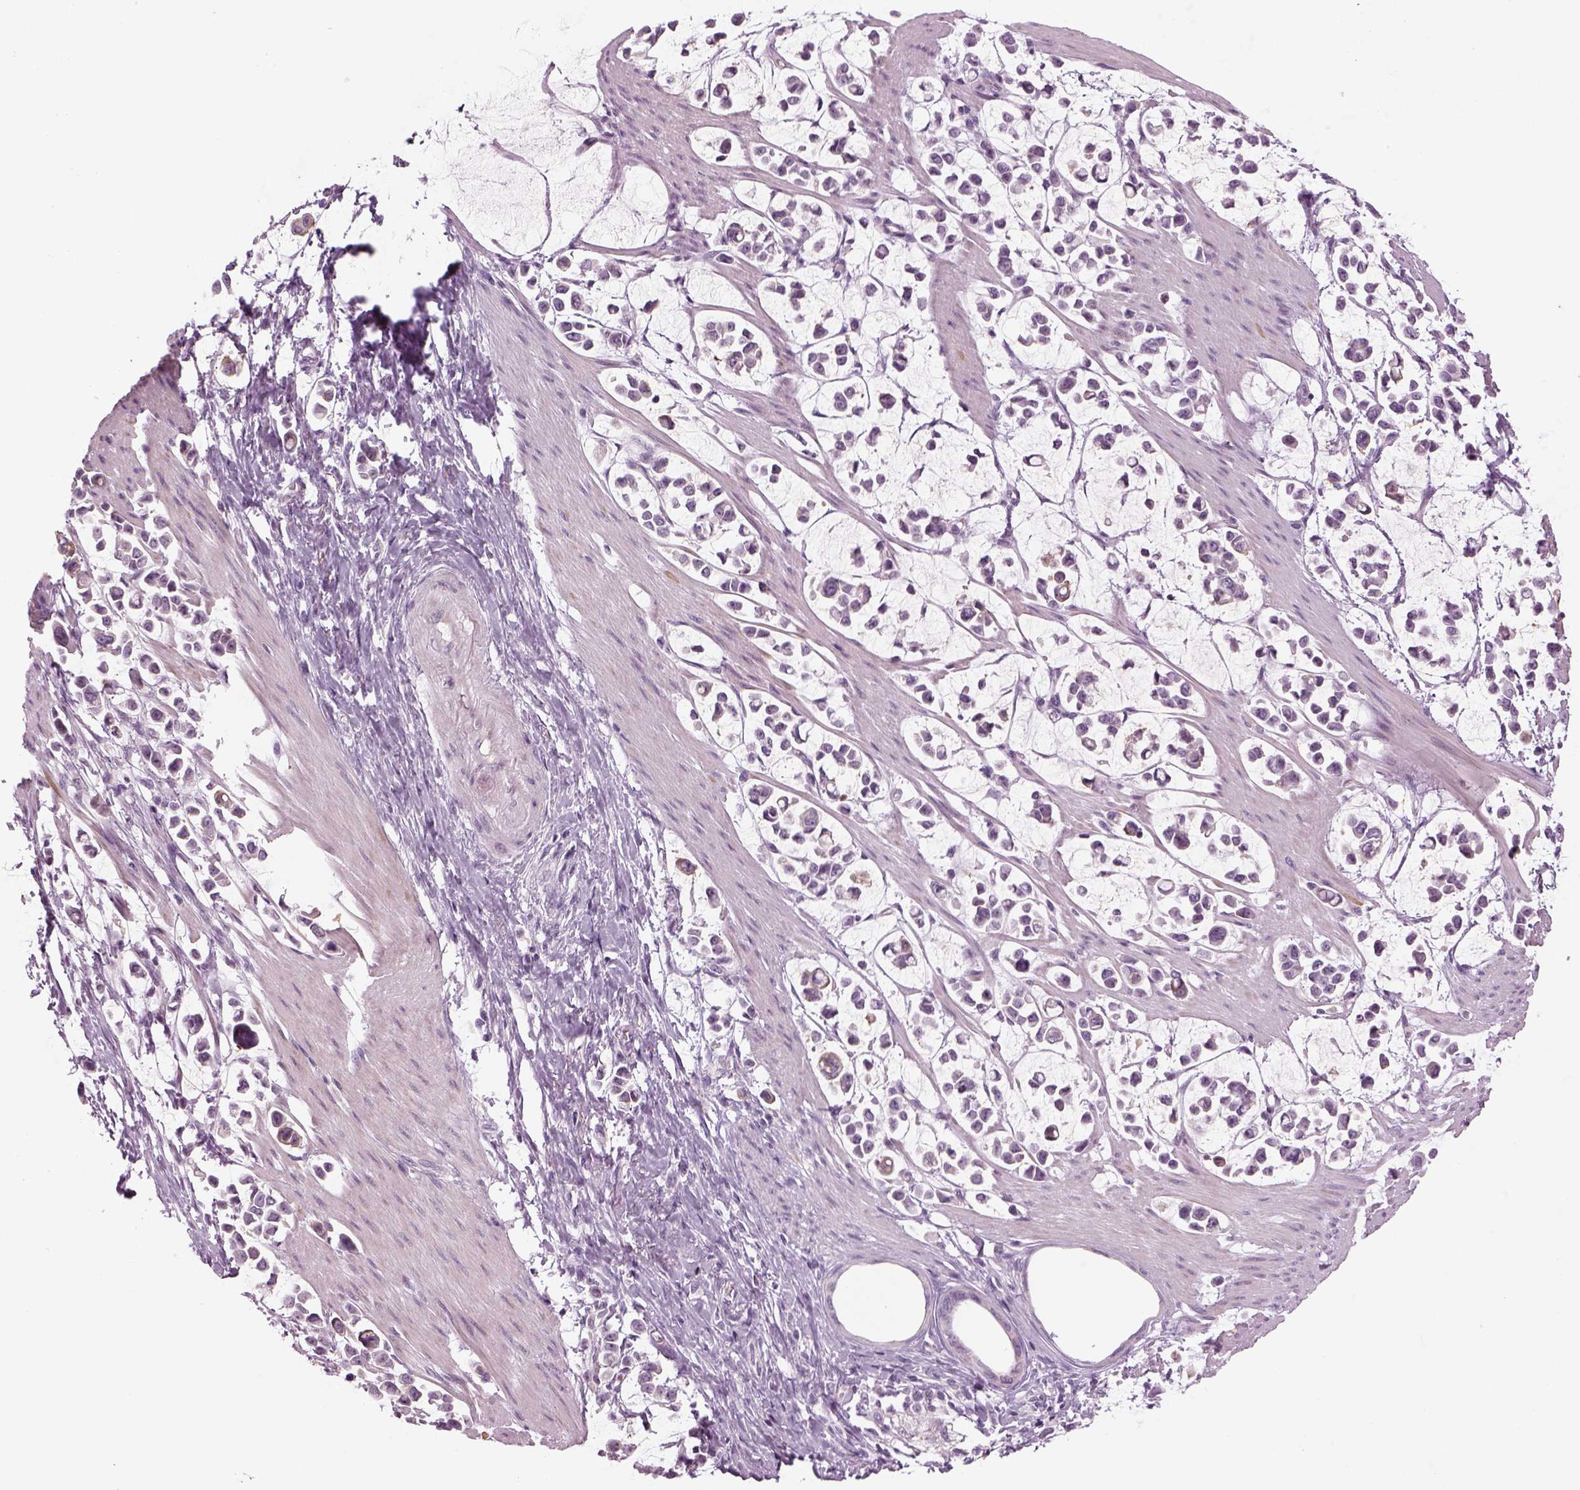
{"staining": {"intensity": "negative", "quantity": "none", "location": "none"}, "tissue": "stomach cancer", "cell_type": "Tumor cells", "image_type": "cancer", "snomed": [{"axis": "morphology", "description": "Adenocarcinoma, NOS"}, {"axis": "topography", "description": "Stomach"}], "caption": "Immunohistochemical staining of stomach cancer exhibits no significant expression in tumor cells. The staining is performed using DAB brown chromogen with nuclei counter-stained in using hematoxylin.", "gene": "LRRIQ3", "patient": {"sex": "male", "age": 82}}